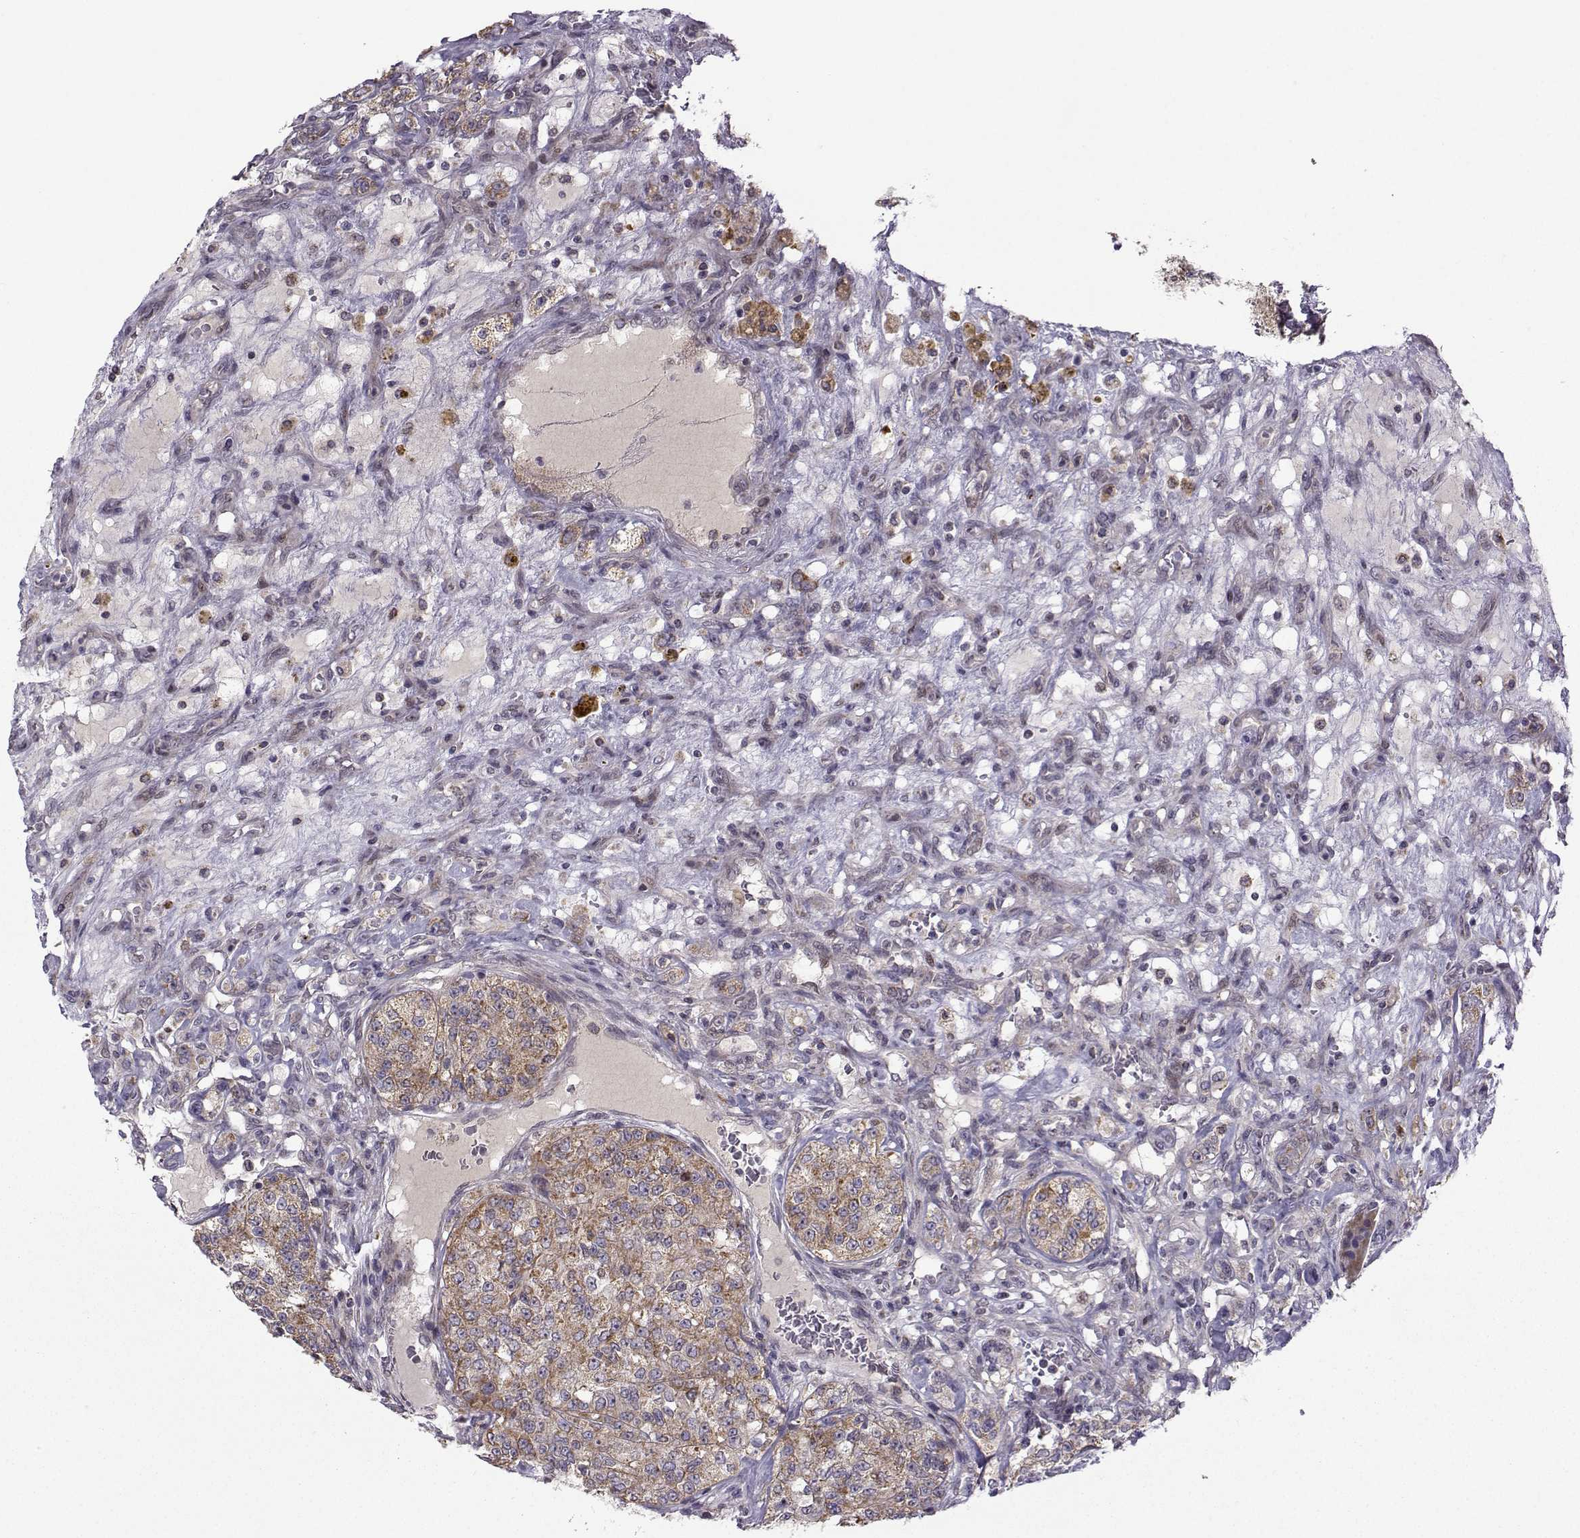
{"staining": {"intensity": "moderate", "quantity": ">75%", "location": "cytoplasmic/membranous"}, "tissue": "renal cancer", "cell_type": "Tumor cells", "image_type": "cancer", "snomed": [{"axis": "morphology", "description": "Adenocarcinoma, NOS"}, {"axis": "topography", "description": "Kidney"}], "caption": "Immunohistochemistry (IHC) image of human renal cancer (adenocarcinoma) stained for a protein (brown), which shows medium levels of moderate cytoplasmic/membranous expression in about >75% of tumor cells.", "gene": "NECAB3", "patient": {"sex": "female", "age": 63}}